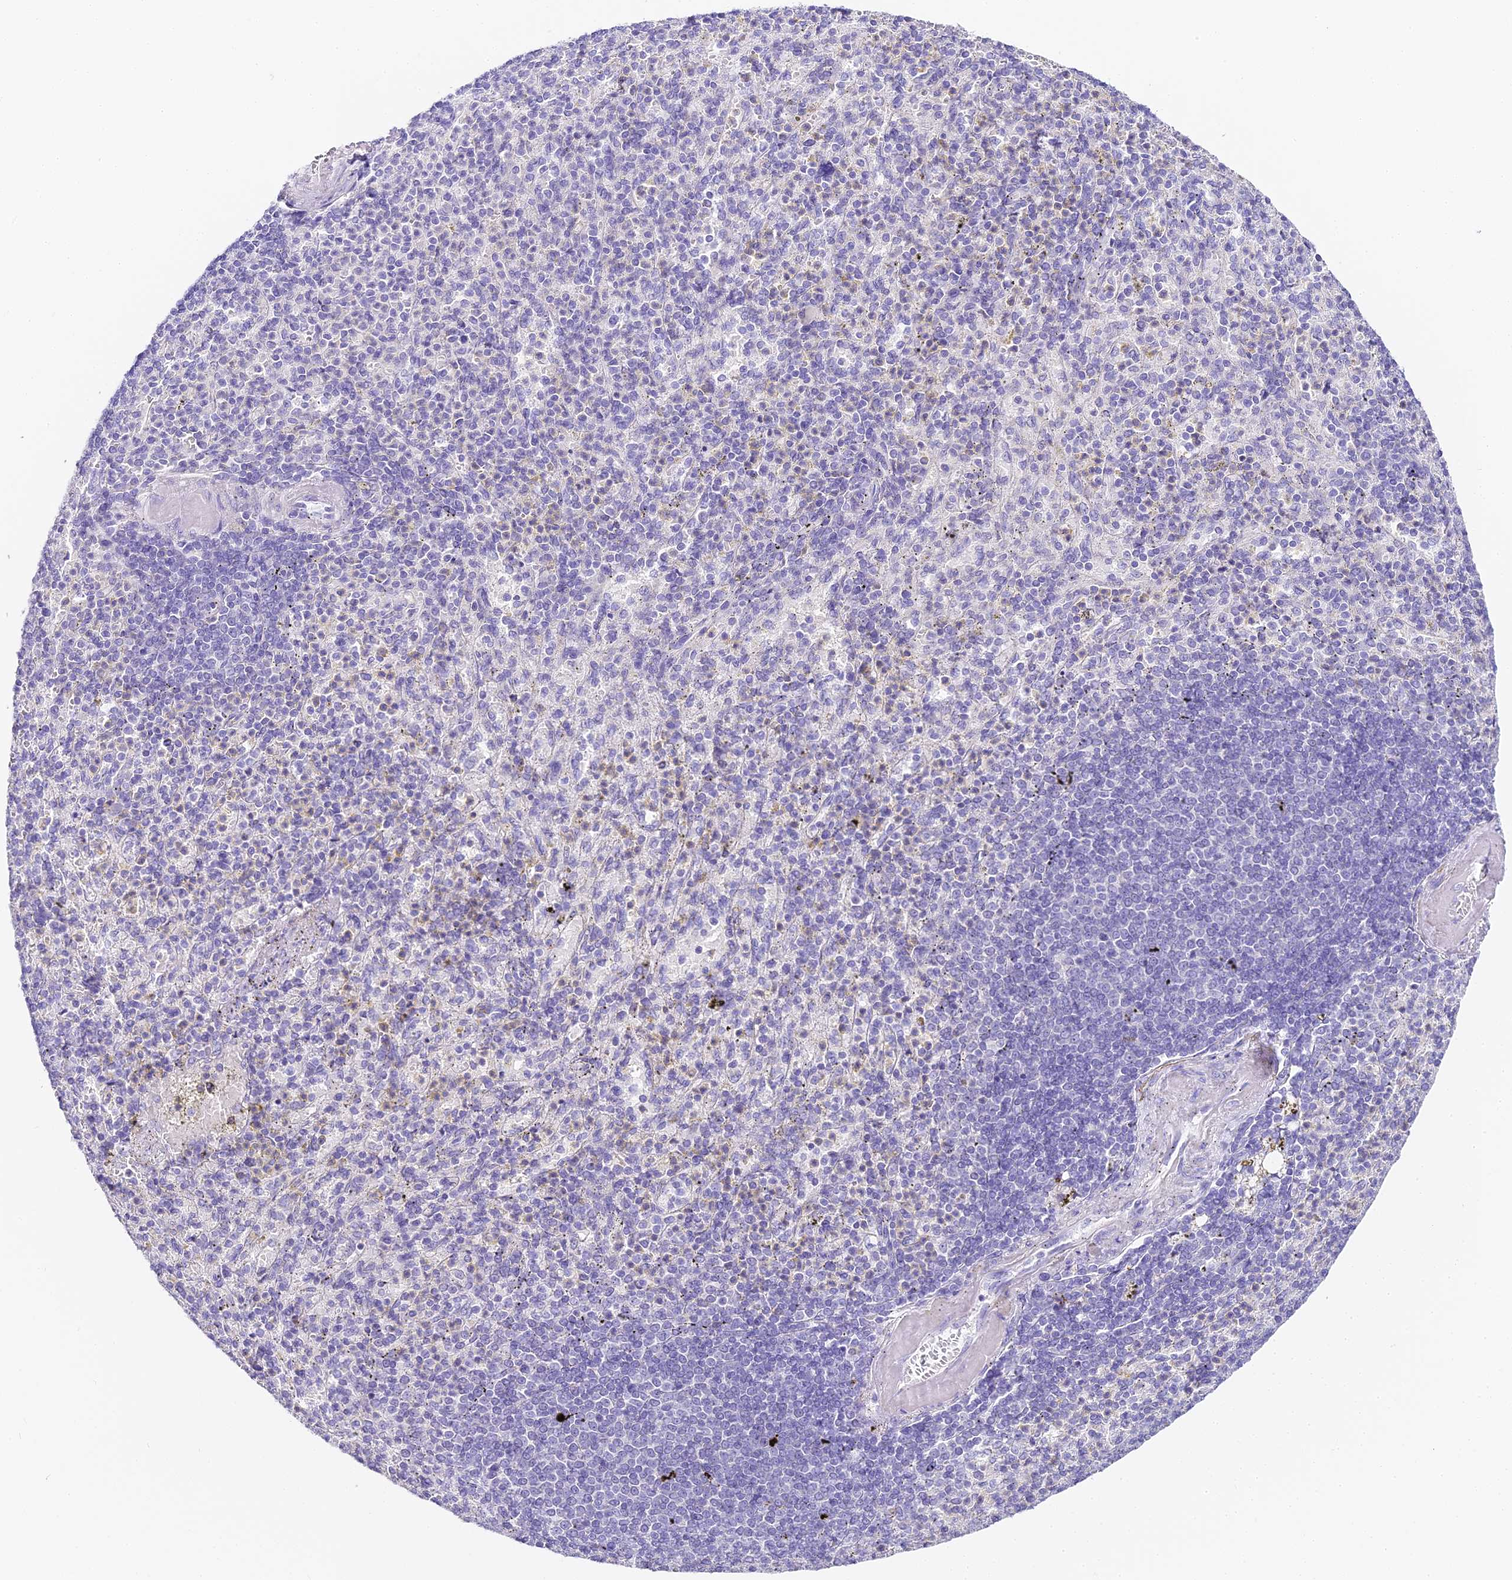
{"staining": {"intensity": "negative", "quantity": "none", "location": "none"}, "tissue": "spleen", "cell_type": "Cells in red pulp", "image_type": "normal", "snomed": [{"axis": "morphology", "description": "Normal tissue, NOS"}, {"axis": "topography", "description": "Spleen"}], "caption": "Immunohistochemistry of normal spleen demonstrates no staining in cells in red pulp.", "gene": "ABHD14A", "patient": {"sex": "female", "age": 74}}